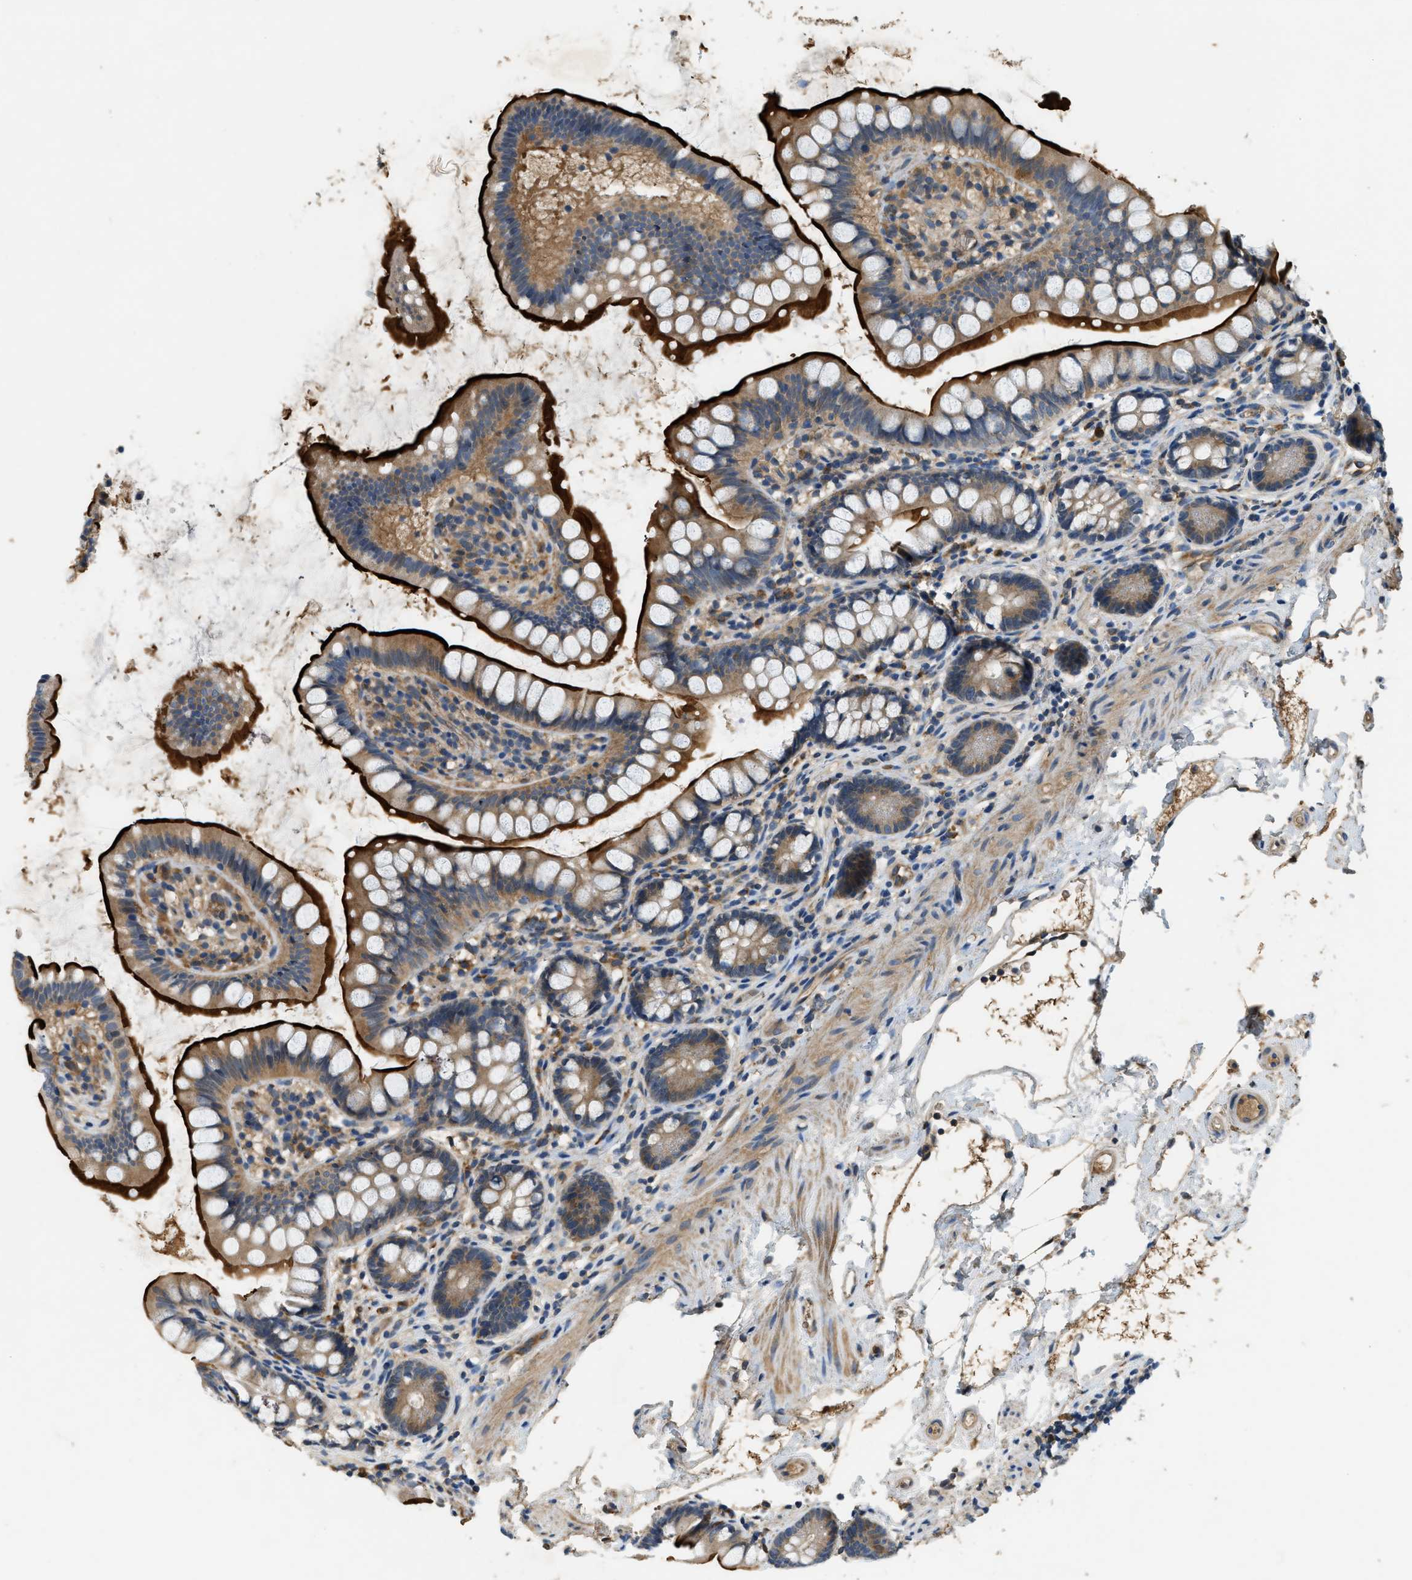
{"staining": {"intensity": "strong", "quantity": ">75%", "location": "cytoplasmic/membranous"}, "tissue": "small intestine", "cell_type": "Glandular cells", "image_type": "normal", "snomed": [{"axis": "morphology", "description": "Normal tissue, NOS"}, {"axis": "topography", "description": "Small intestine"}], "caption": "Strong cytoplasmic/membranous positivity for a protein is appreciated in approximately >75% of glandular cells of unremarkable small intestine using immunohistochemistry.", "gene": "CFLAR", "patient": {"sex": "female", "age": 84}}